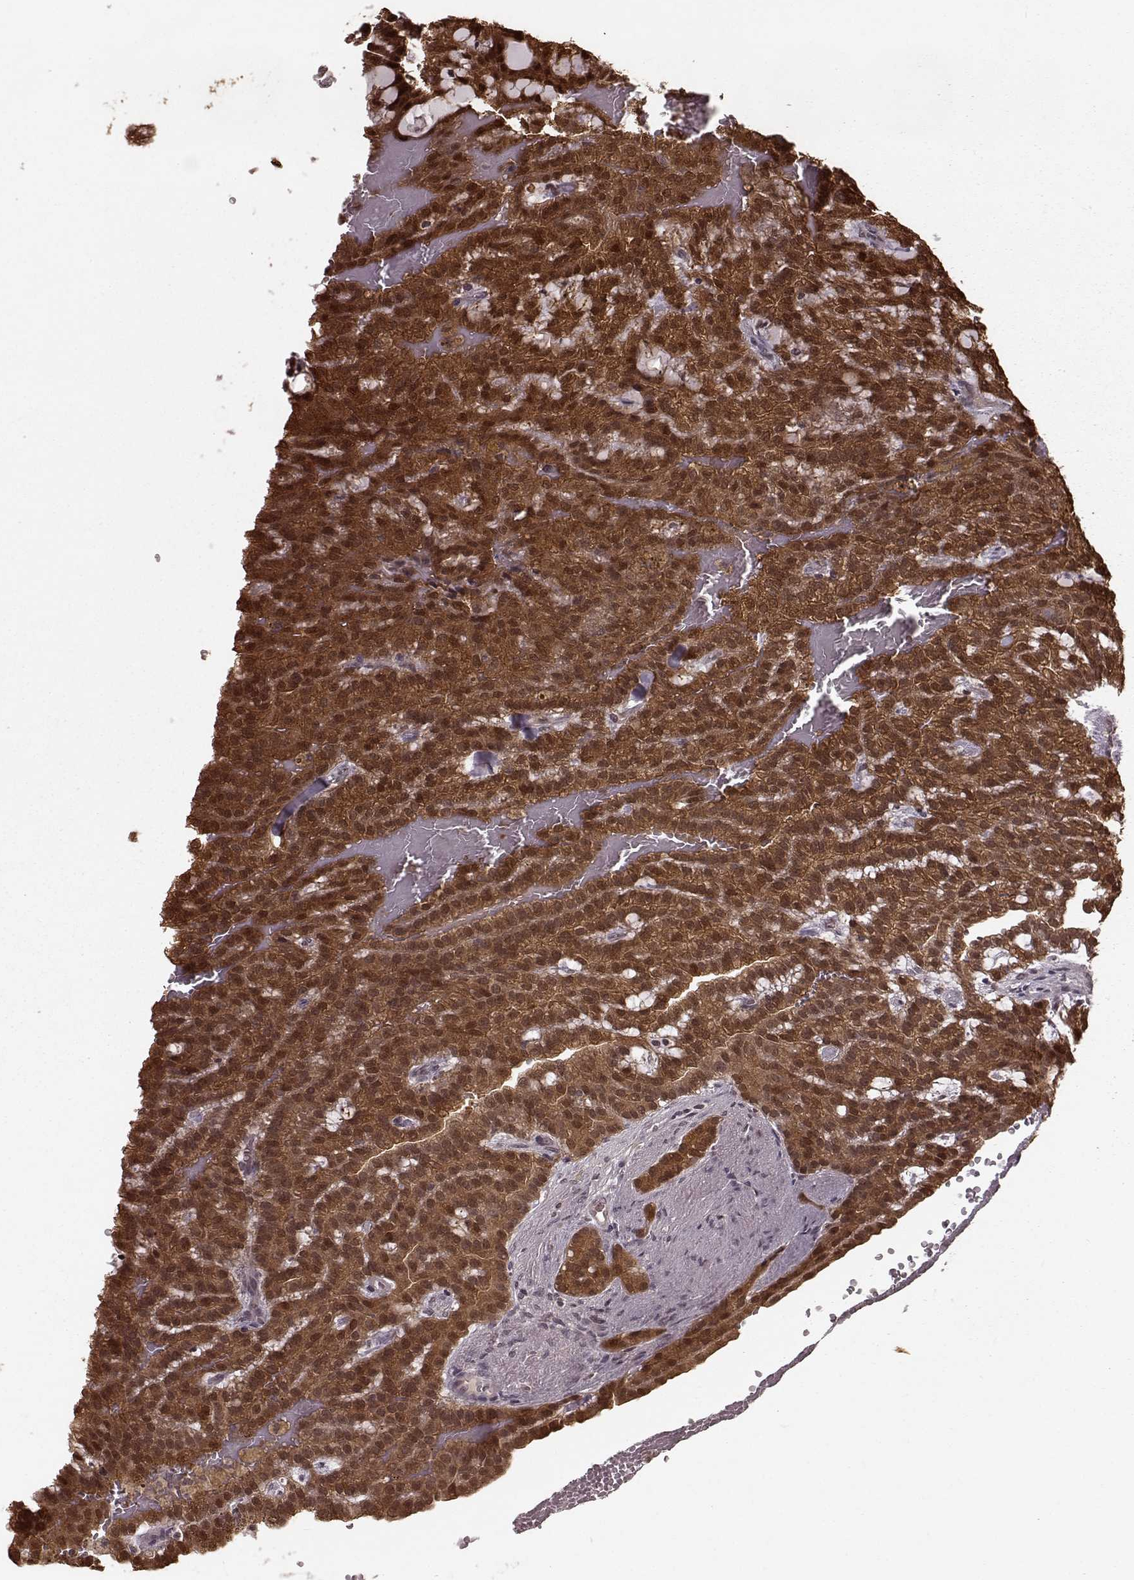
{"staining": {"intensity": "strong", "quantity": ">75%", "location": "cytoplasmic/membranous,nuclear"}, "tissue": "renal cancer", "cell_type": "Tumor cells", "image_type": "cancer", "snomed": [{"axis": "morphology", "description": "Adenocarcinoma, NOS"}, {"axis": "topography", "description": "Kidney"}], "caption": "This is an image of immunohistochemistry (IHC) staining of renal cancer (adenocarcinoma), which shows strong staining in the cytoplasmic/membranous and nuclear of tumor cells.", "gene": "GSS", "patient": {"sex": "male", "age": 63}}